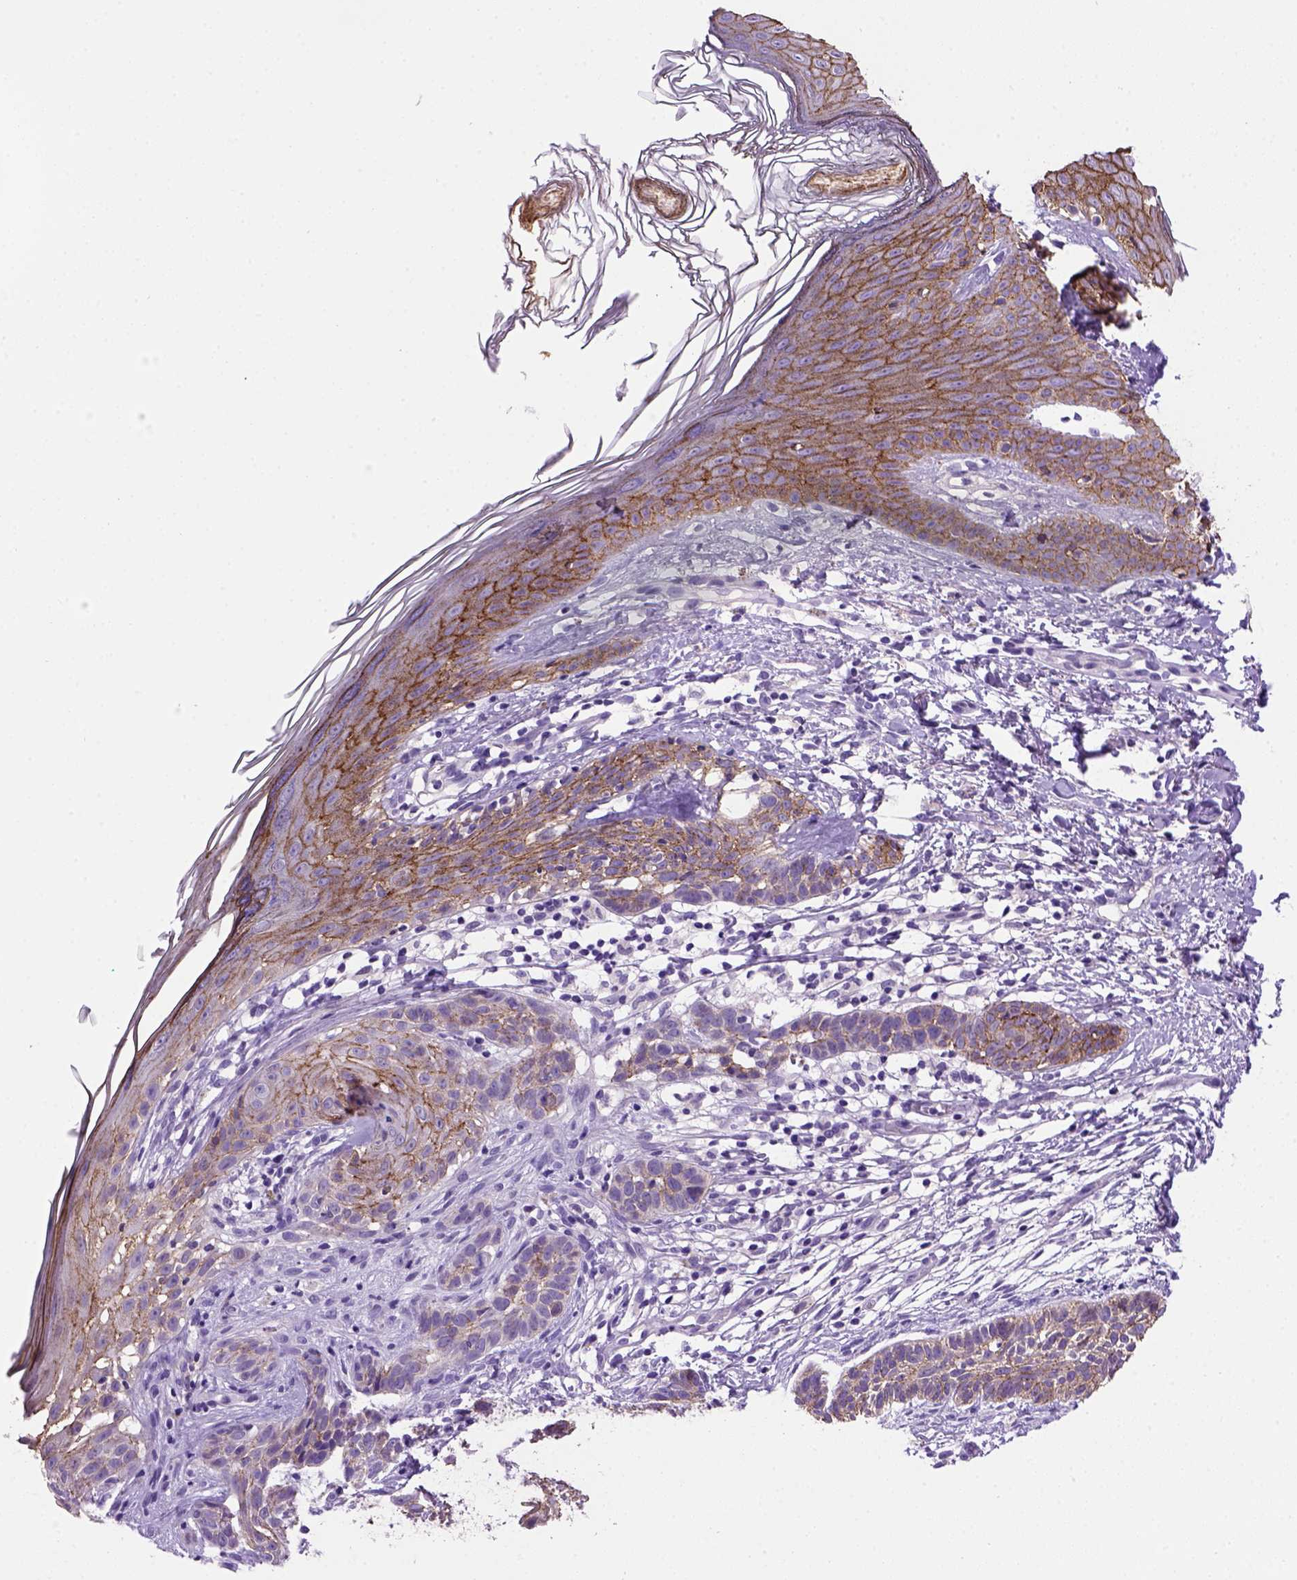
{"staining": {"intensity": "moderate", "quantity": "25%-75%", "location": "cytoplasmic/membranous"}, "tissue": "skin cancer", "cell_type": "Tumor cells", "image_type": "cancer", "snomed": [{"axis": "morphology", "description": "Basal cell carcinoma"}, {"axis": "topography", "description": "Skin"}], "caption": "This image reveals basal cell carcinoma (skin) stained with IHC to label a protein in brown. The cytoplasmic/membranous of tumor cells show moderate positivity for the protein. Nuclei are counter-stained blue.", "gene": "CDH1", "patient": {"sex": "male", "age": 85}}